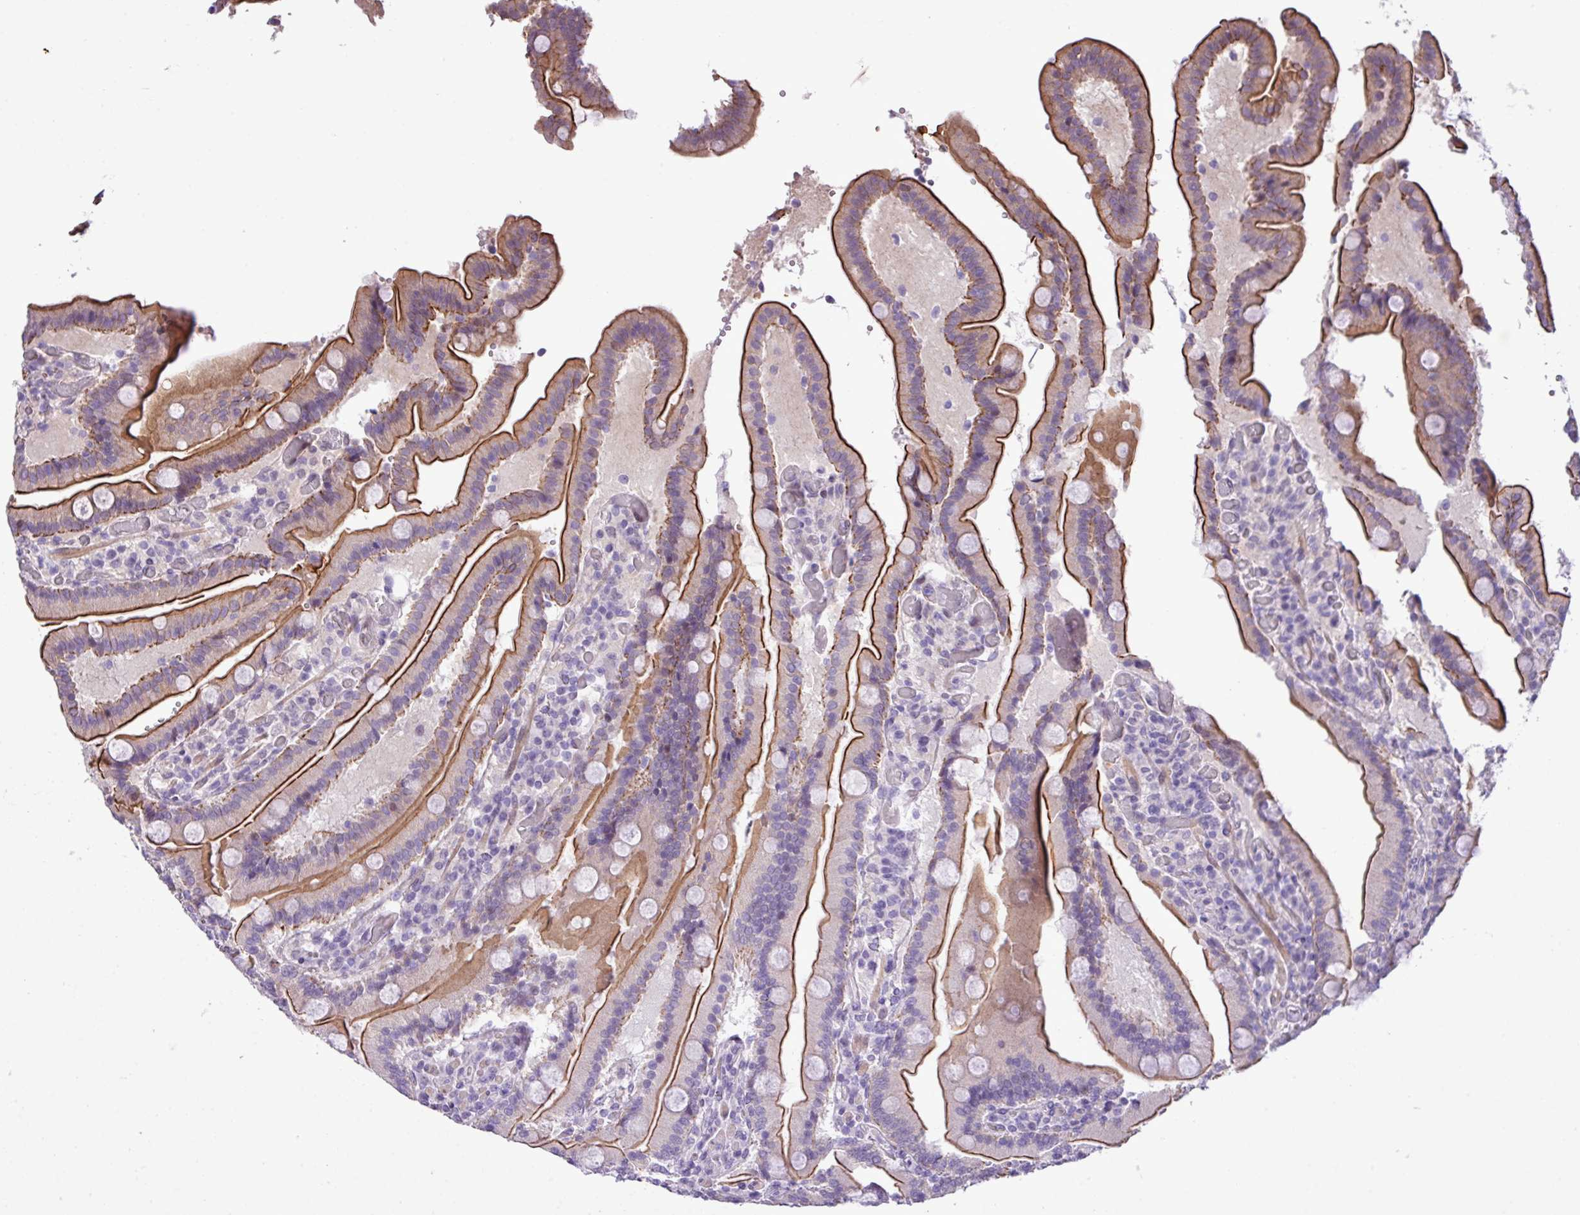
{"staining": {"intensity": "strong", "quantity": ">75%", "location": "cytoplasmic/membranous"}, "tissue": "duodenum", "cell_type": "Glandular cells", "image_type": "normal", "snomed": [{"axis": "morphology", "description": "Normal tissue, NOS"}, {"axis": "topography", "description": "Duodenum"}], "caption": "IHC (DAB) staining of benign duodenum exhibits strong cytoplasmic/membranous protein staining in approximately >75% of glandular cells.", "gene": "YLPM1", "patient": {"sex": "female", "age": 62}}